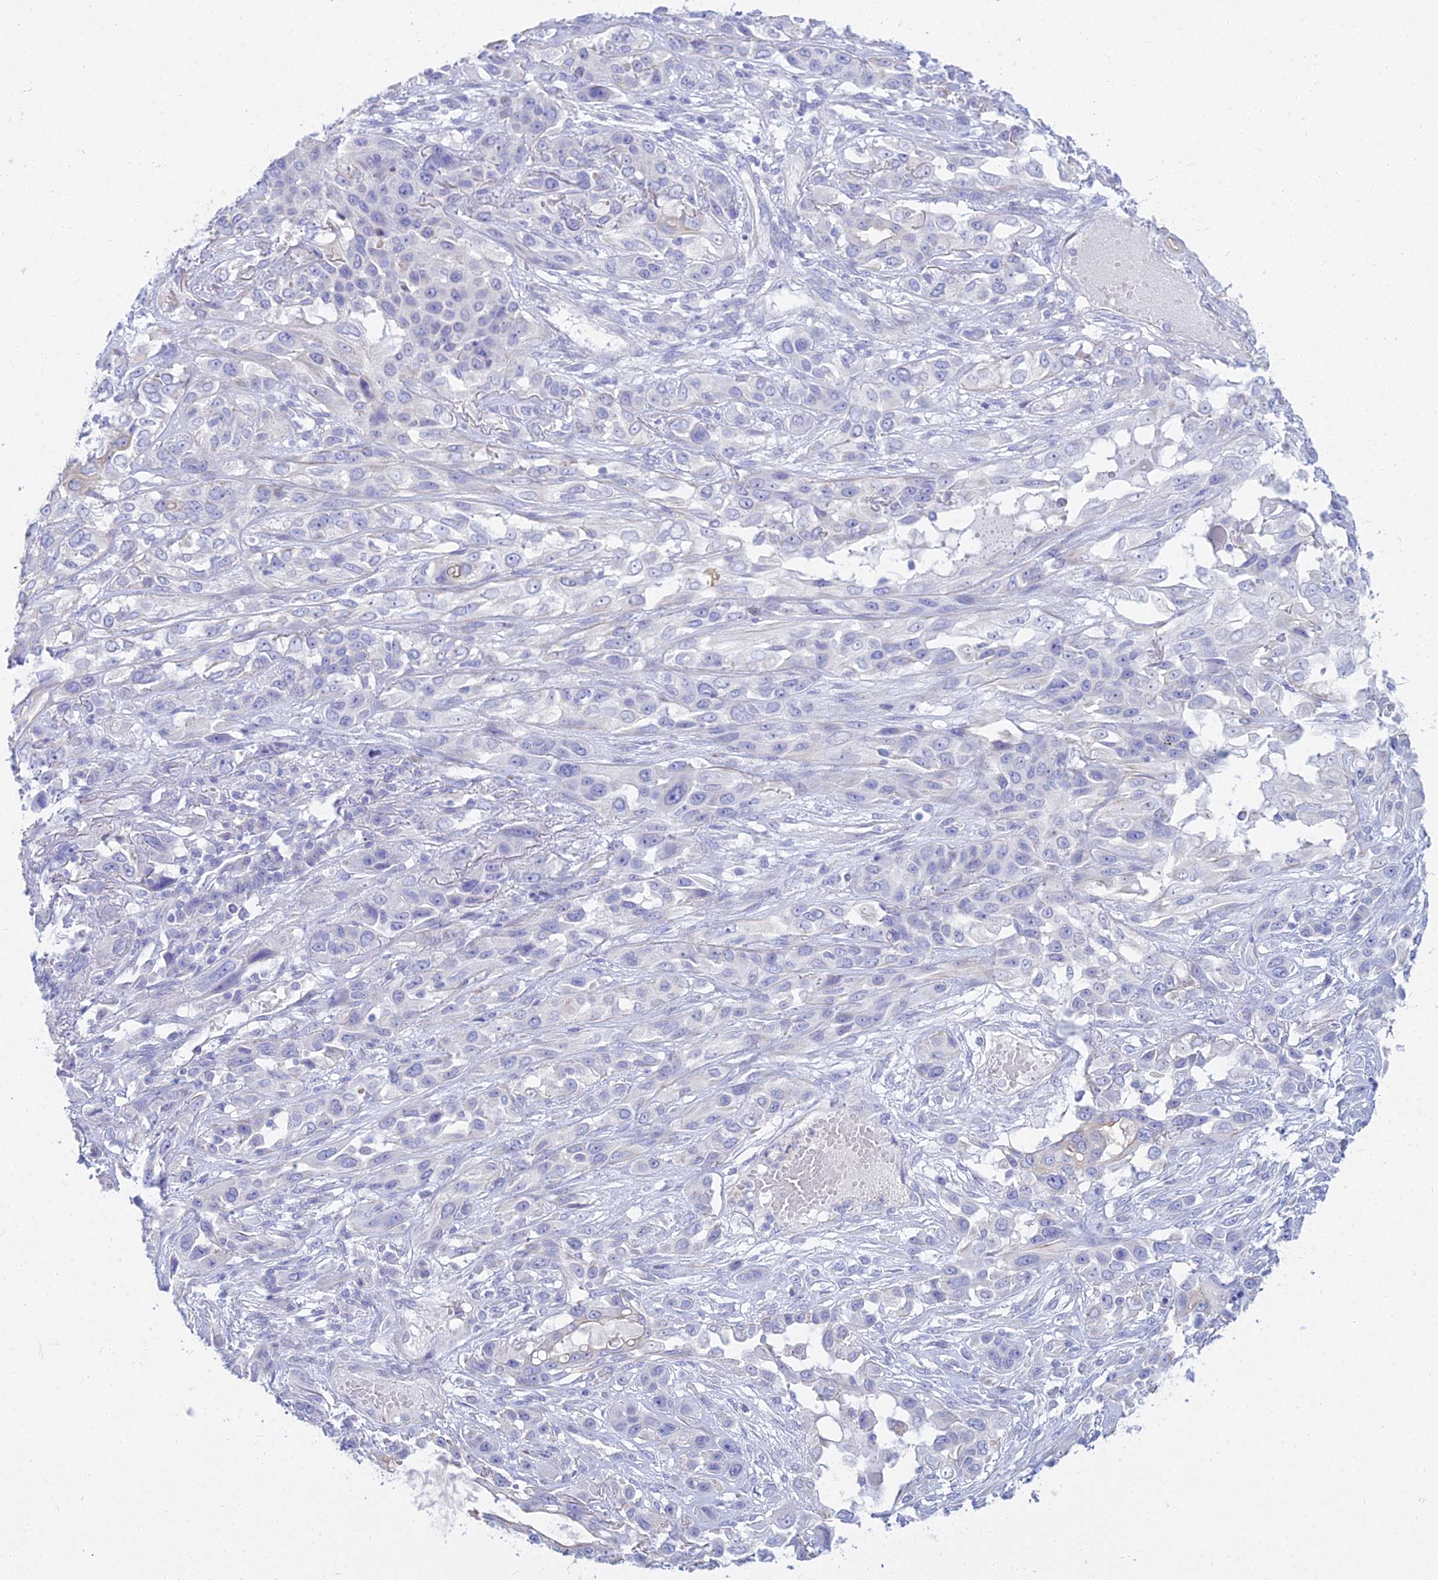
{"staining": {"intensity": "negative", "quantity": "none", "location": "none"}, "tissue": "lung cancer", "cell_type": "Tumor cells", "image_type": "cancer", "snomed": [{"axis": "morphology", "description": "Squamous cell carcinoma, NOS"}, {"axis": "topography", "description": "Lung"}], "caption": "There is no significant staining in tumor cells of lung cancer. (DAB (3,3'-diaminobenzidine) immunohistochemistry, high magnification).", "gene": "SMIM24", "patient": {"sex": "female", "age": 70}}